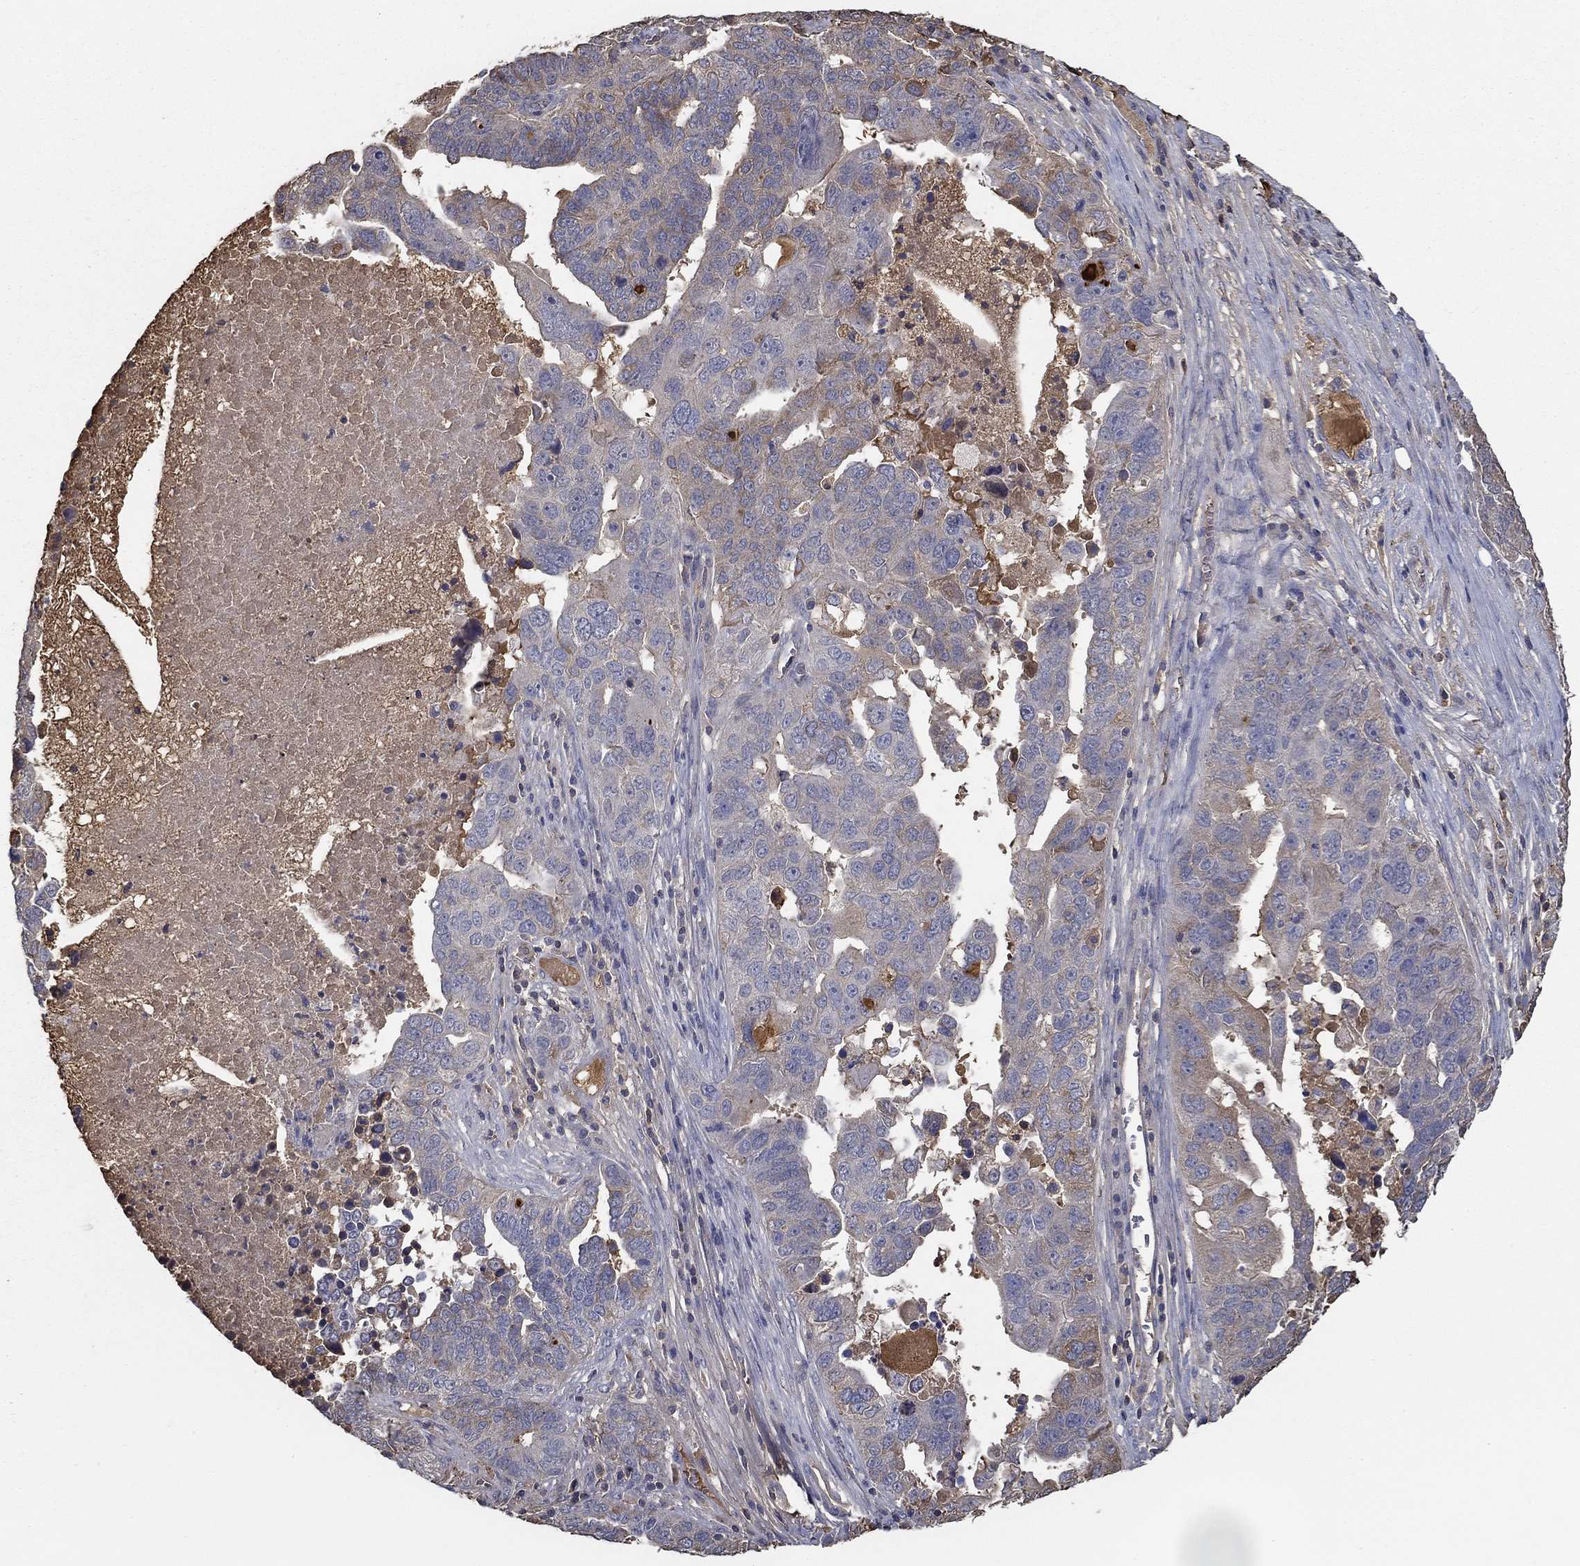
{"staining": {"intensity": "weak", "quantity": "<25%", "location": "cytoplasmic/membranous"}, "tissue": "ovarian cancer", "cell_type": "Tumor cells", "image_type": "cancer", "snomed": [{"axis": "morphology", "description": "Carcinoma, endometroid"}, {"axis": "topography", "description": "Soft tissue"}, {"axis": "topography", "description": "Ovary"}], "caption": "Human ovarian endometroid carcinoma stained for a protein using immunohistochemistry exhibits no positivity in tumor cells.", "gene": "IL10", "patient": {"sex": "female", "age": 52}}